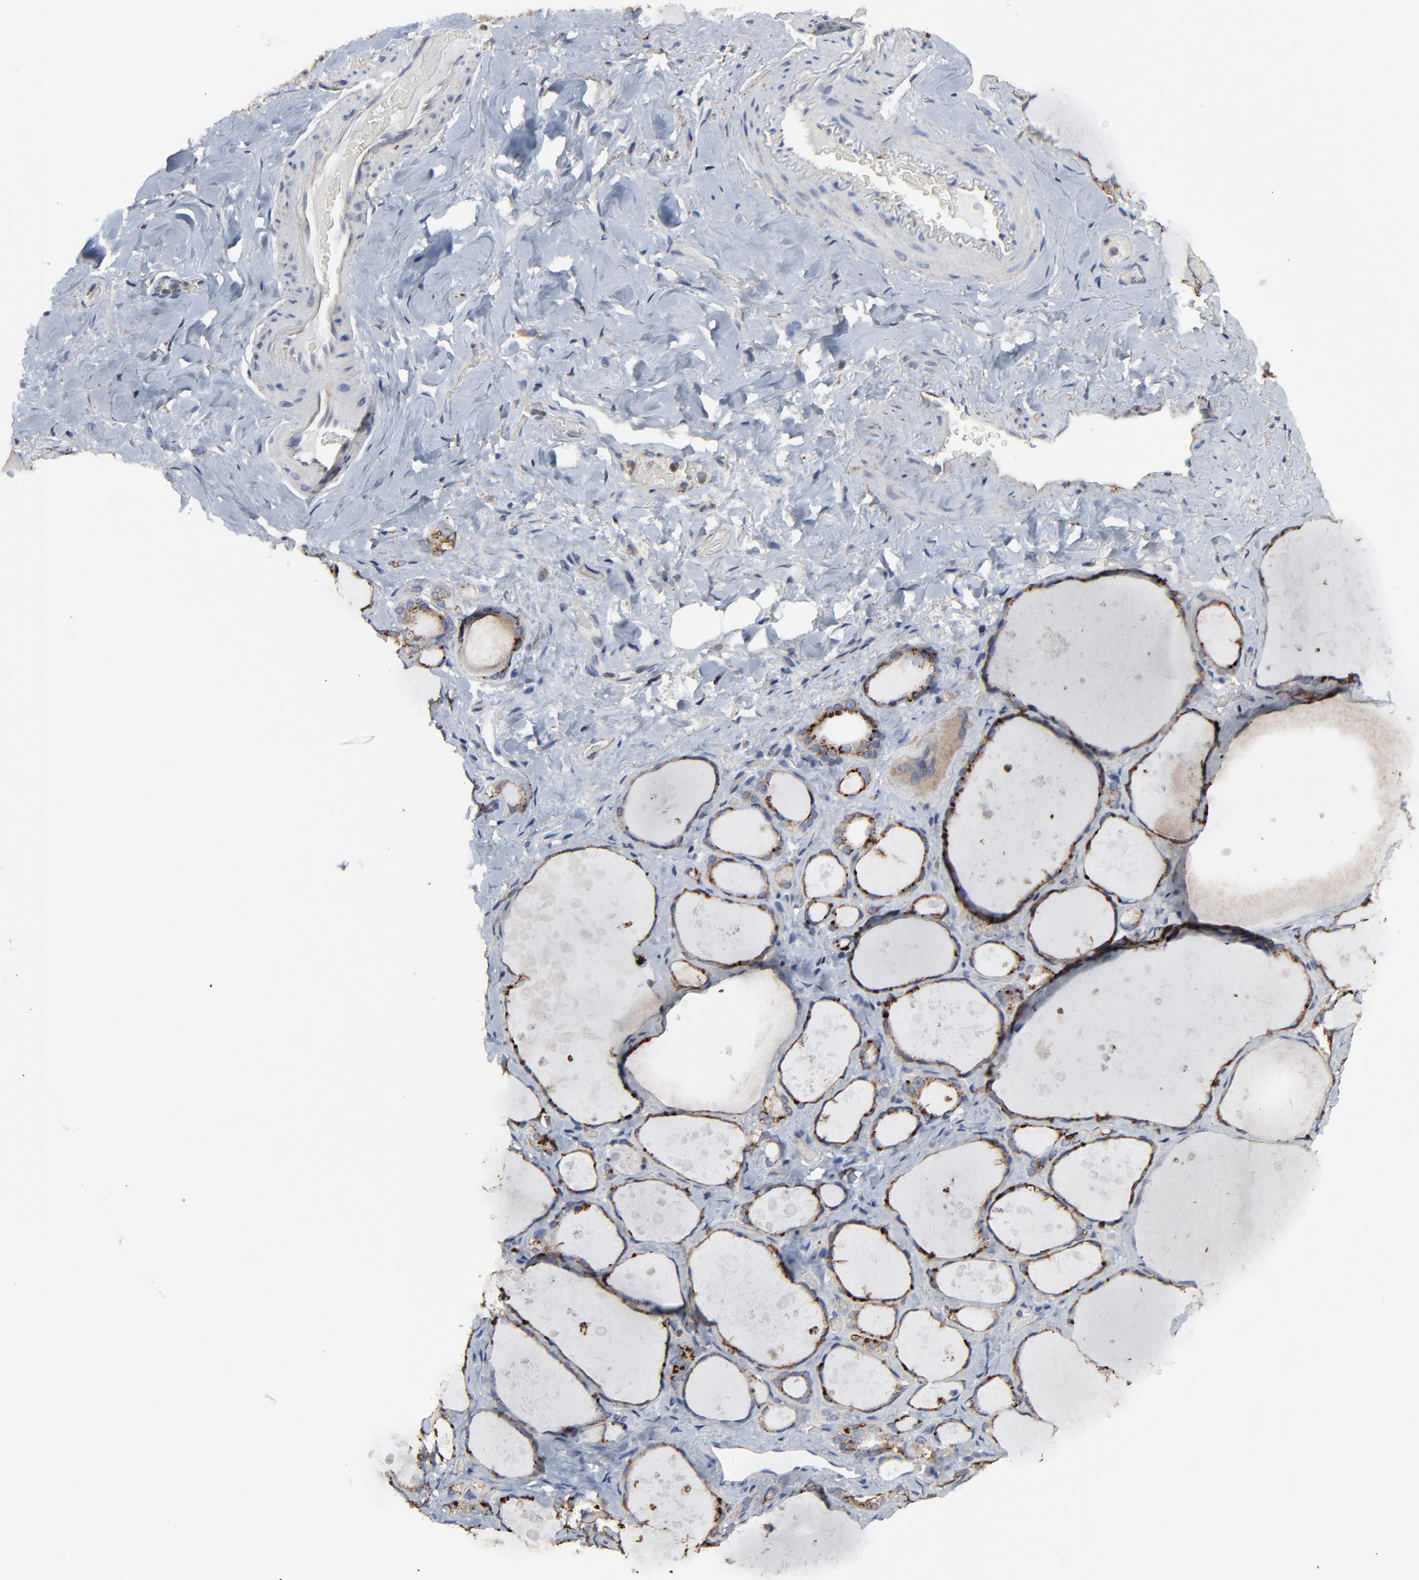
{"staining": {"intensity": "strong", "quantity": "25%-75%", "location": "cytoplasmic/membranous"}, "tissue": "thyroid gland", "cell_type": "Glandular cells", "image_type": "normal", "snomed": [{"axis": "morphology", "description": "Normal tissue, NOS"}, {"axis": "topography", "description": "Thyroid gland"}], "caption": "Brown immunohistochemical staining in benign human thyroid gland demonstrates strong cytoplasmic/membranous positivity in about 25%-75% of glandular cells. (IHC, brightfield microscopy, high magnification).", "gene": "NXF3", "patient": {"sex": "female", "age": 75}}